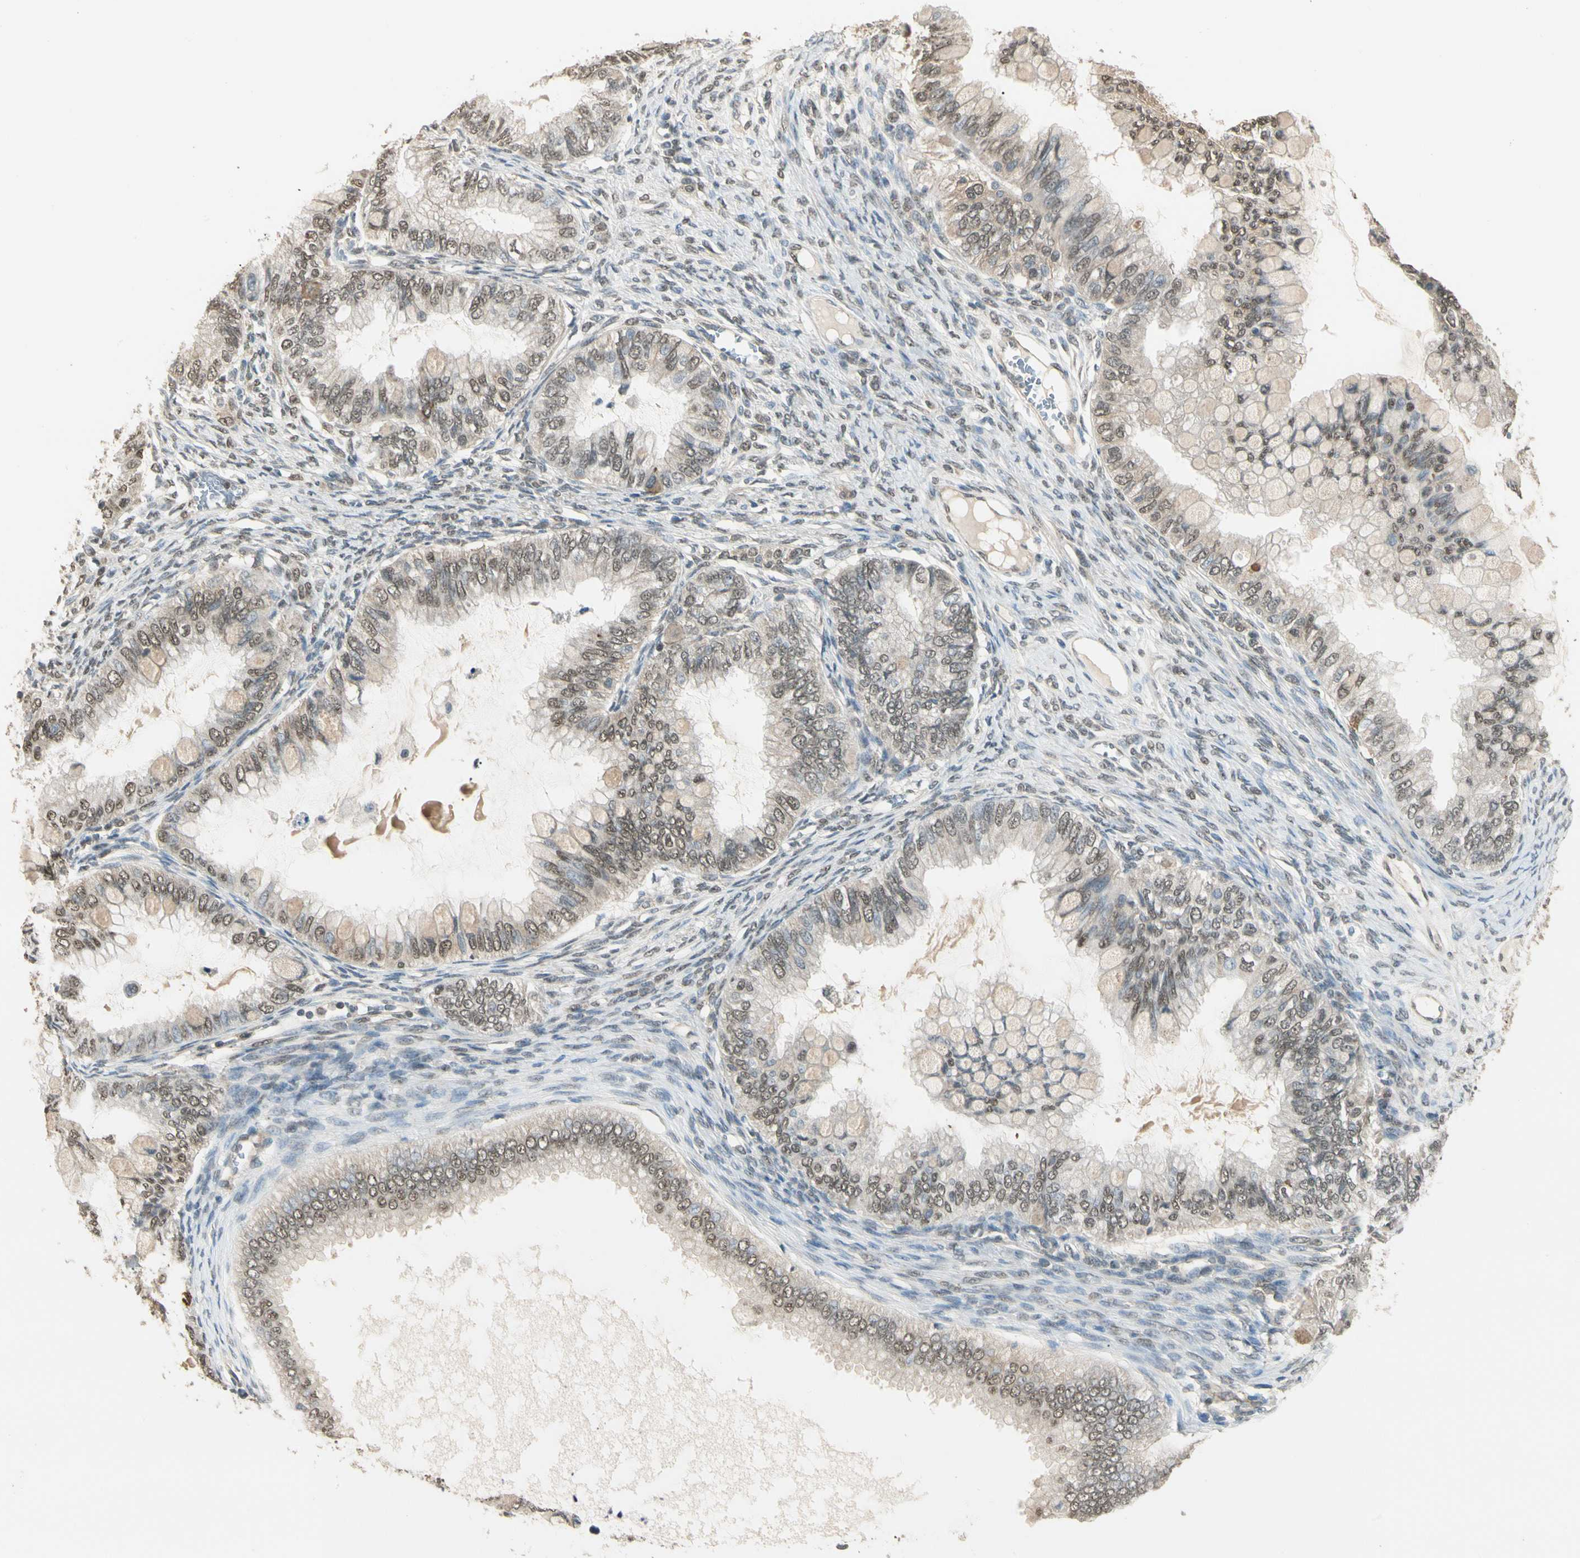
{"staining": {"intensity": "weak", "quantity": ">75%", "location": "nuclear"}, "tissue": "ovarian cancer", "cell_type": "Tumor cells", "image_type": "cancer", "snomed": [{"axis": "morphology", "description": "Cystadenocarcinoma, mucinous, NOS"}, {"axis": "topography", "description": "Ovary"}], "caption": "Ovarian cancer tissue reveals weak nuclear positivity in about >75% of tumor cells The protein of interest is stained brown, and the nuclei are stained in blue (DAB (3,3'-diaminobenzidine) IHC with brightfield microscopy, high magnification).", "gene": "SGCA", "patient": {"sex": "female", "age": 80}}